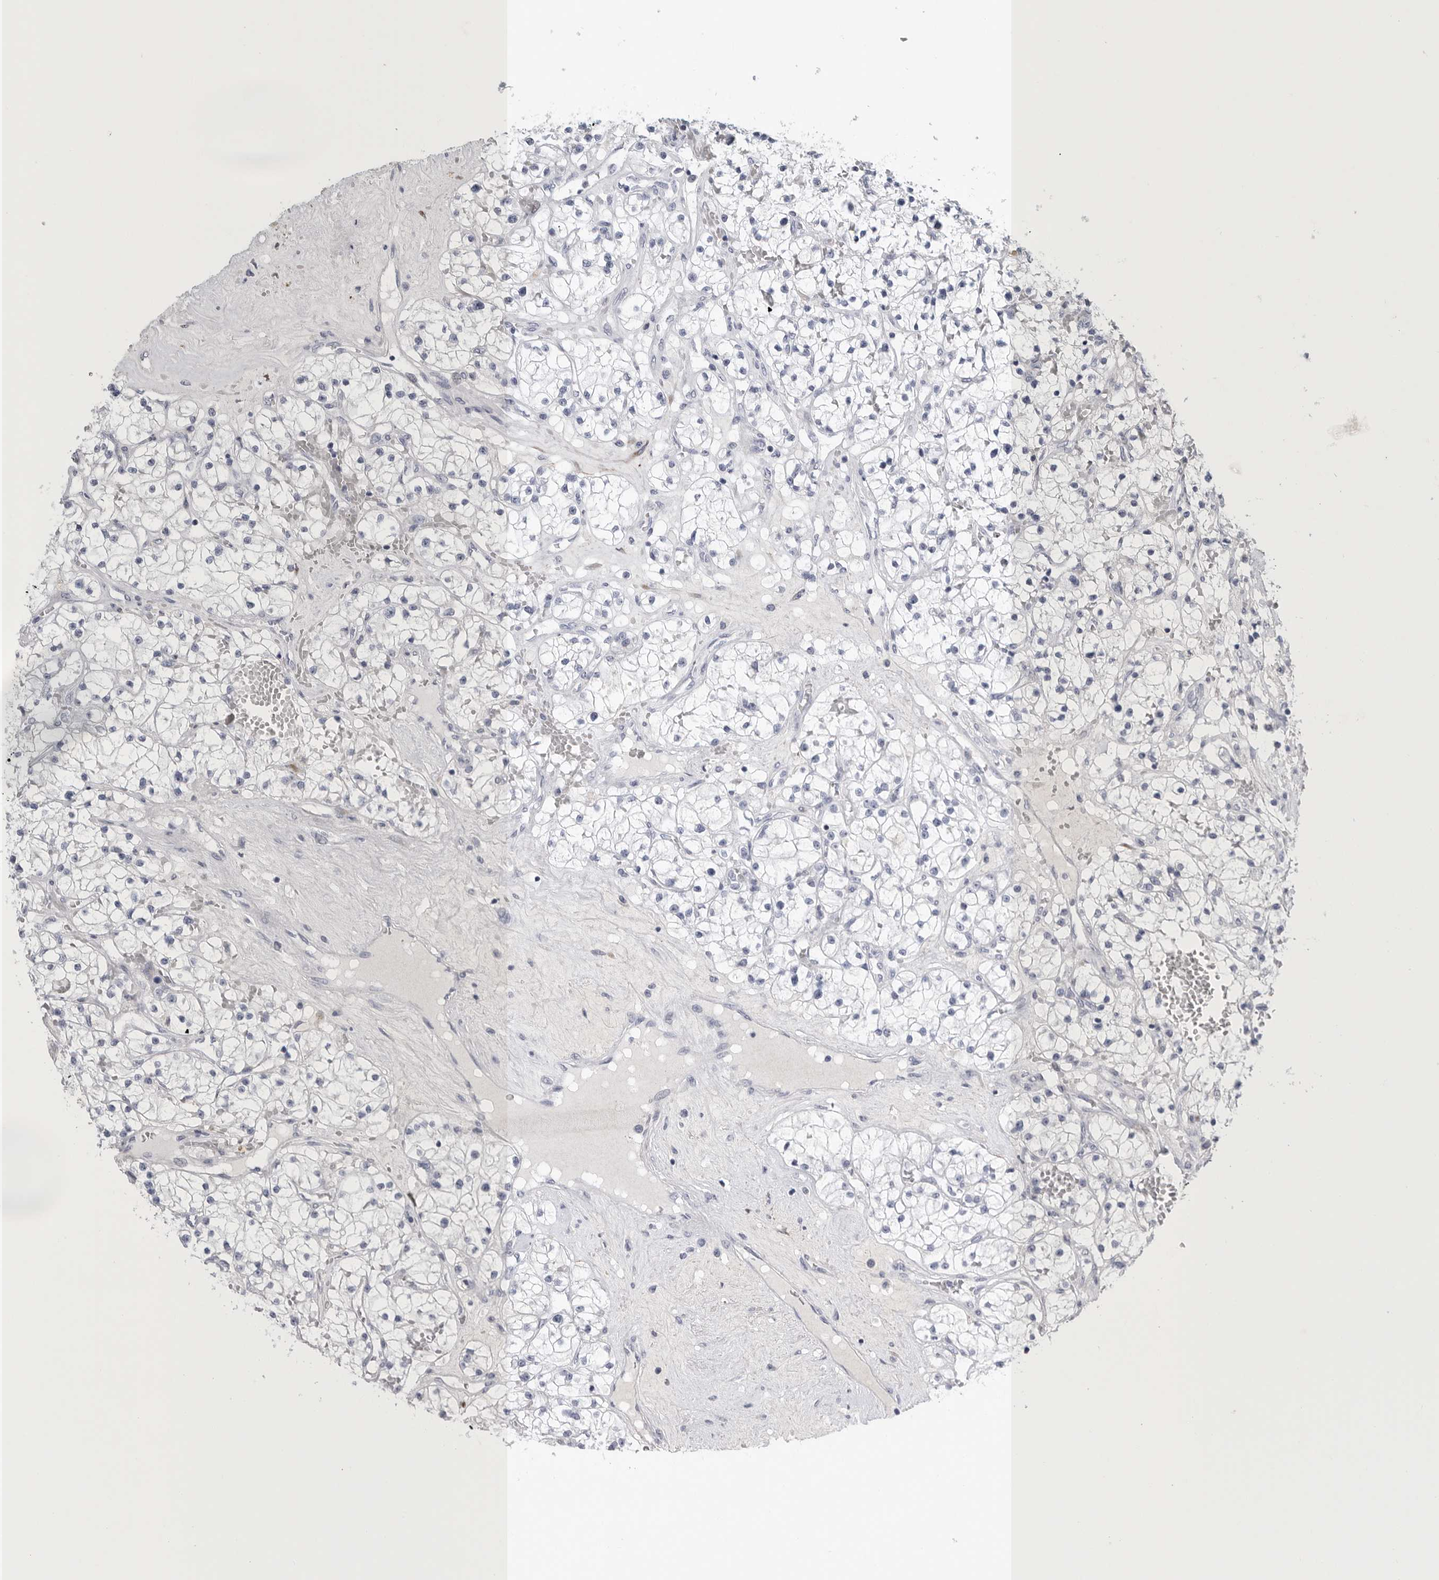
{"staining": {"intensity": "negative", "quantity": "none", "location": "none"}, "tissue": "renal cancer", "cell_type": "Tumor cells", "image_type": "cancer", "snomed": [{"axis": "morphology", "description": "Normal tissue, NOS"}, {"axis": "morphology", "description": "Adenocarcinoma, NOS"}, {"axis": "topography", "description": "Kidney"}], "caption": "There is no significant positivity in tumor cells of renal adenocarcinoma.", "gene": "TIMP1", "patient": {"sex": "male", "age": 68}}